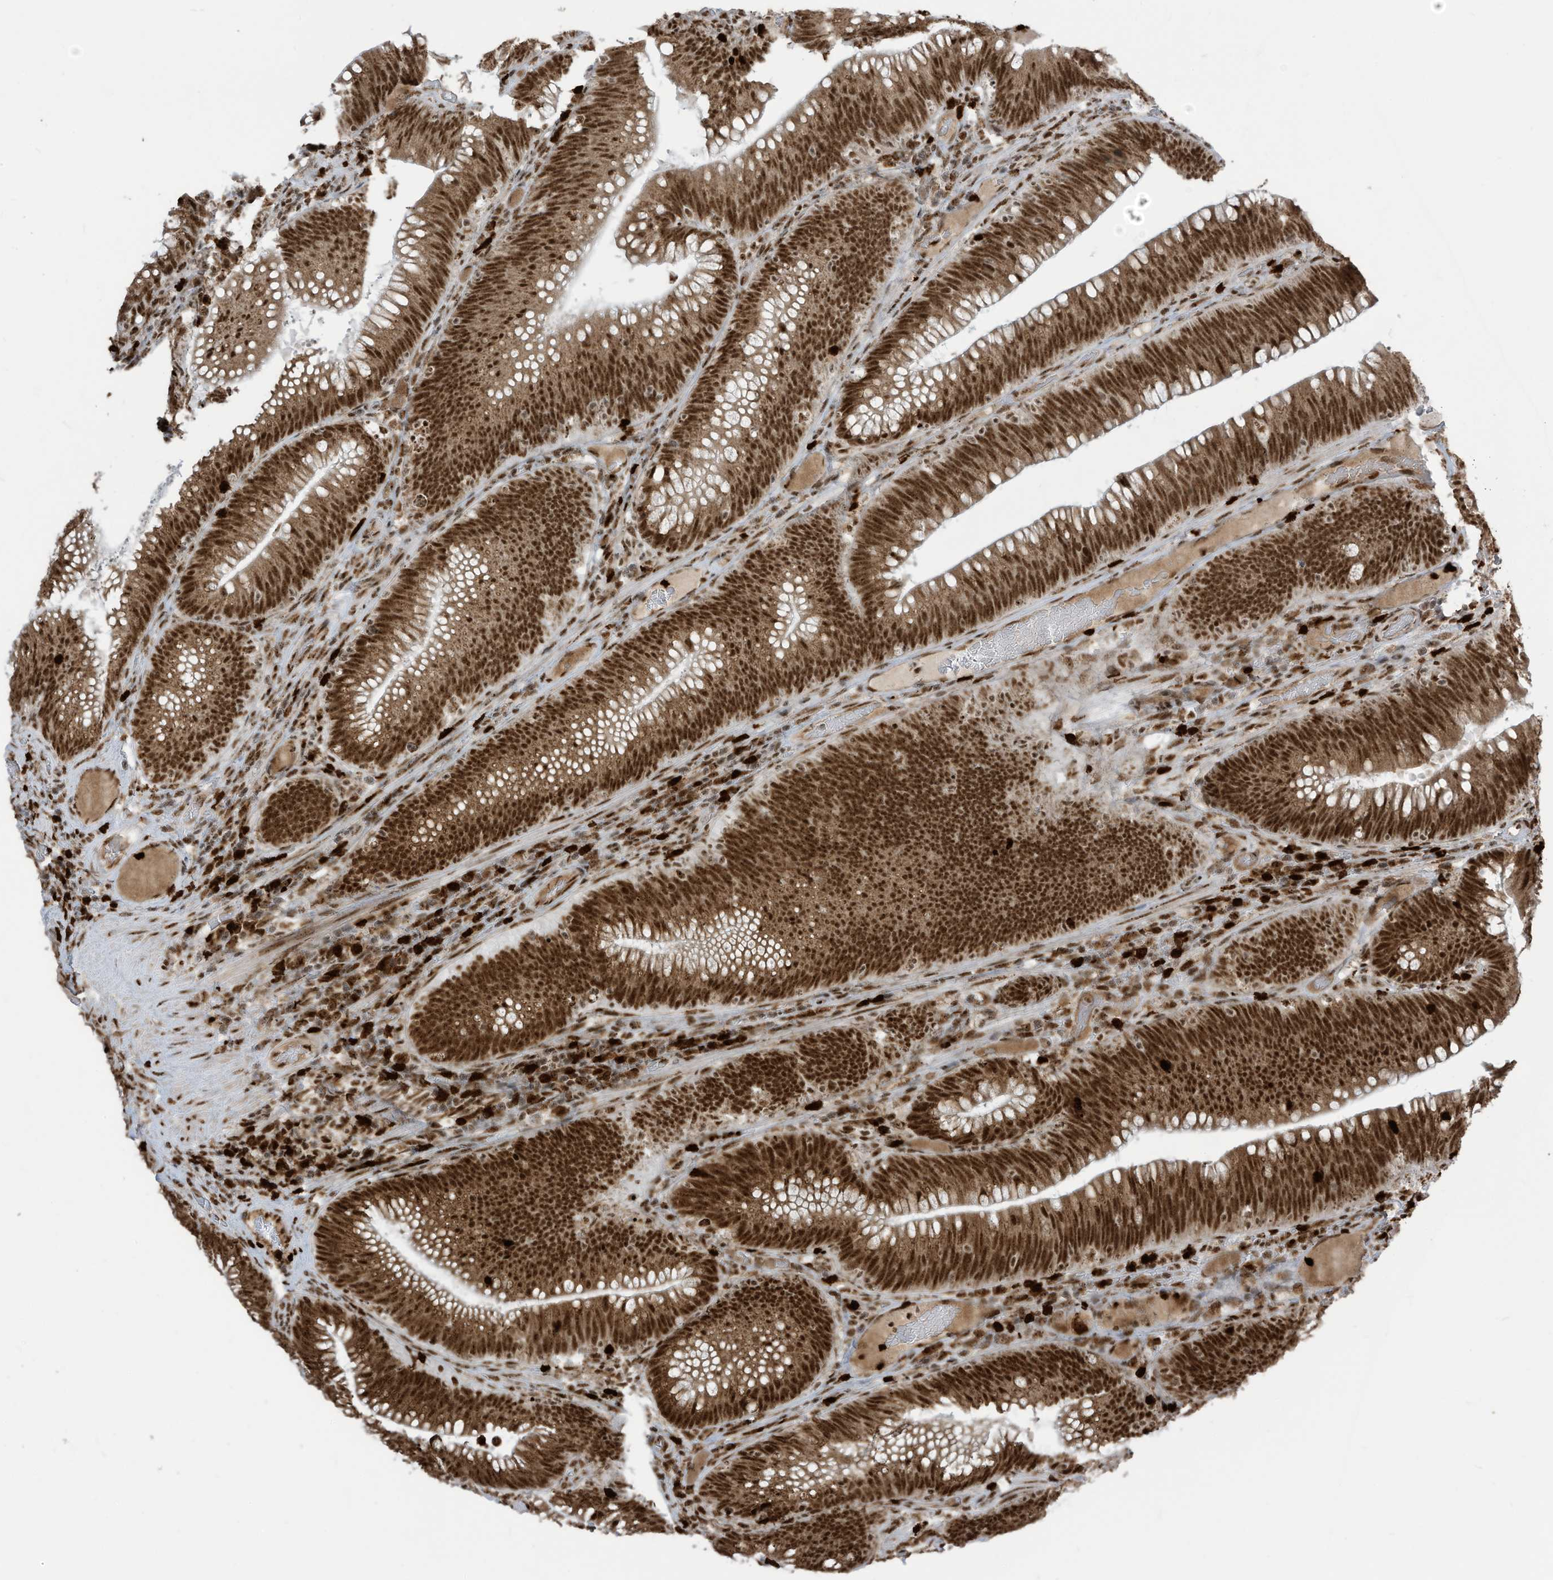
{"staining": {"intensity": "strong", "quantity": ">75%", "location": "cytoplasmic/membranous,nuclear"}, "tissue": "colorectal cancer", "cell_type": "Tumor cells", "image_type": "cancer", "snomed": [{"axis": "morphology", "description": "Normal tissue, NOS"}, {"axis": "topography", "description": "Colon"}], "caption": "Immunohistochemistry (IHC) histopathology image of colorectal cancer stained for a protein (brown), which reveals high levels of strong cytoplasmic/membranous and nuclear positivity in approximately >75% of tumor cells.", "gene": "LBH", "patient": {"sex": "female", "age": 82}}